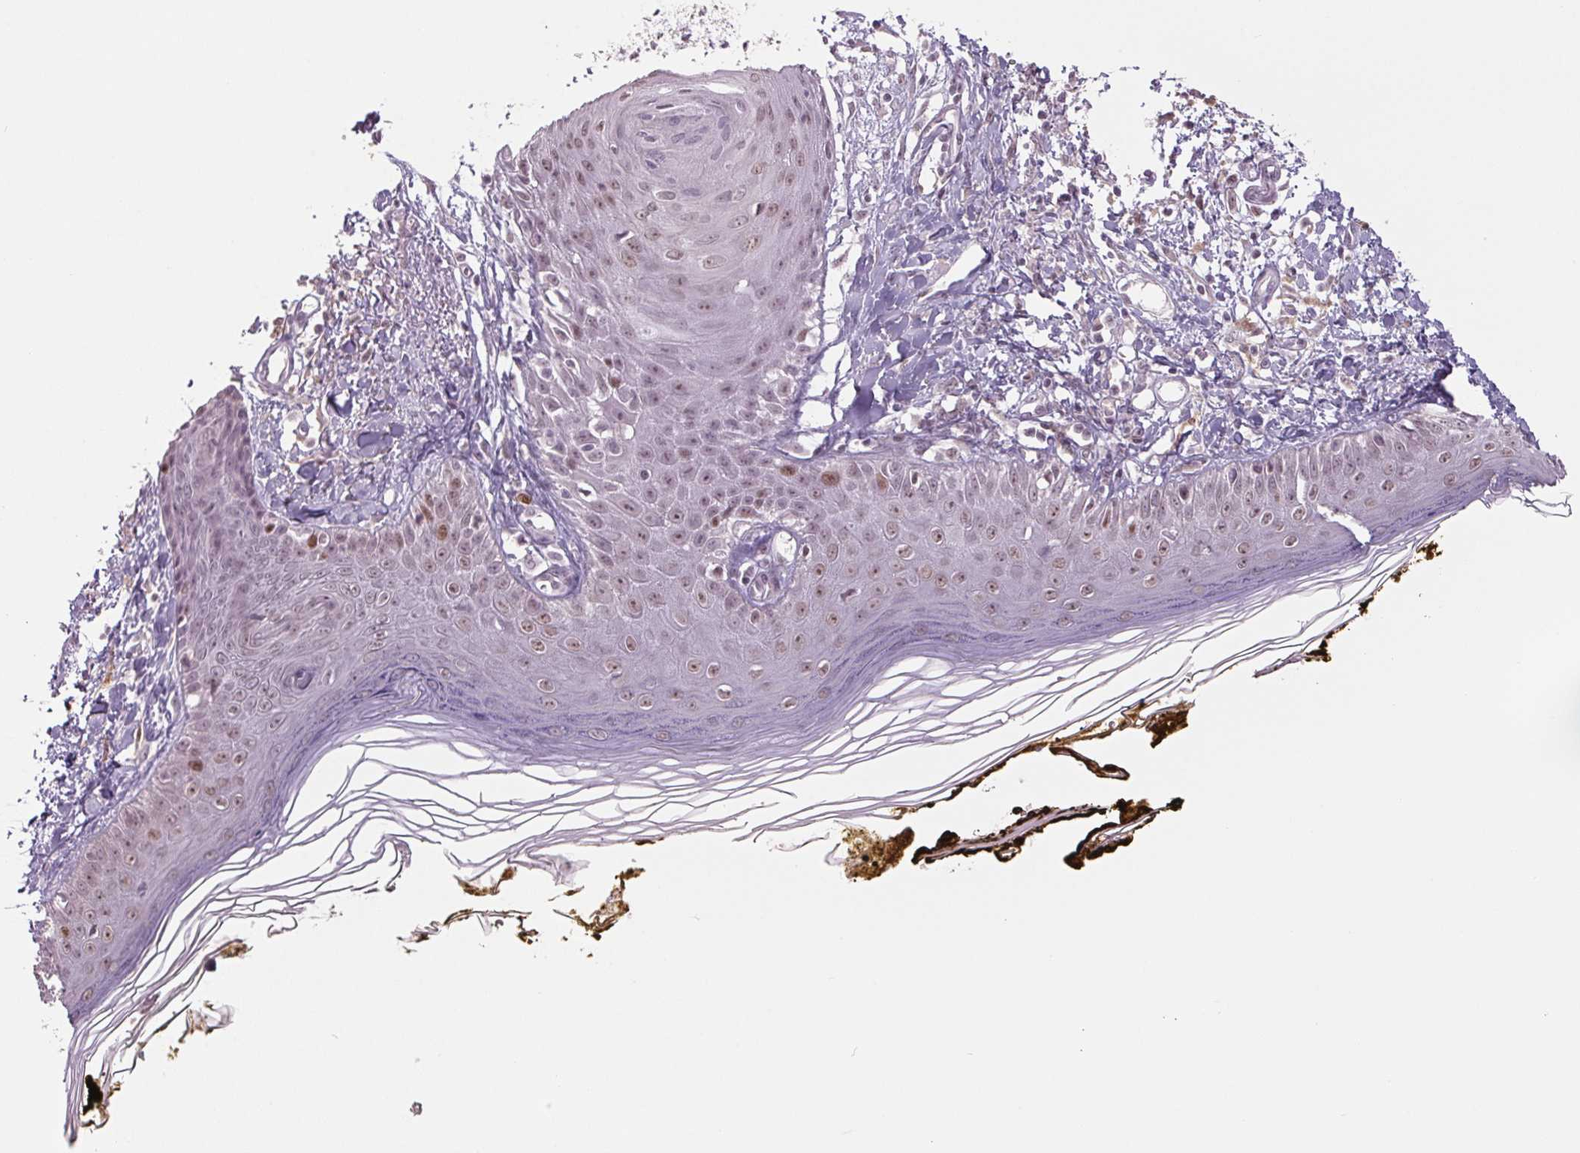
{"staining": {"intensity": "negative", "quantity": "none", "location": "none"}, "tissue": "skin", "cell_type": "Fibroblasts", "image_type": "normal", "snomed": [{"axis": "morphology", "description": "Normal tissue, NOS"}, {"axis": "topography", "description": "Skin"}], "caption": "A high-resolution image shows IHC staining of benign skin, which displays no significant expression in fibroblasts. (DAB (3,3'-diaminobenzidine) immunohistochemistry visualized using brightfield microscopy, high magnification).", "gene": "SMIM6", "patient": {"sex": "male", "age": 76}}